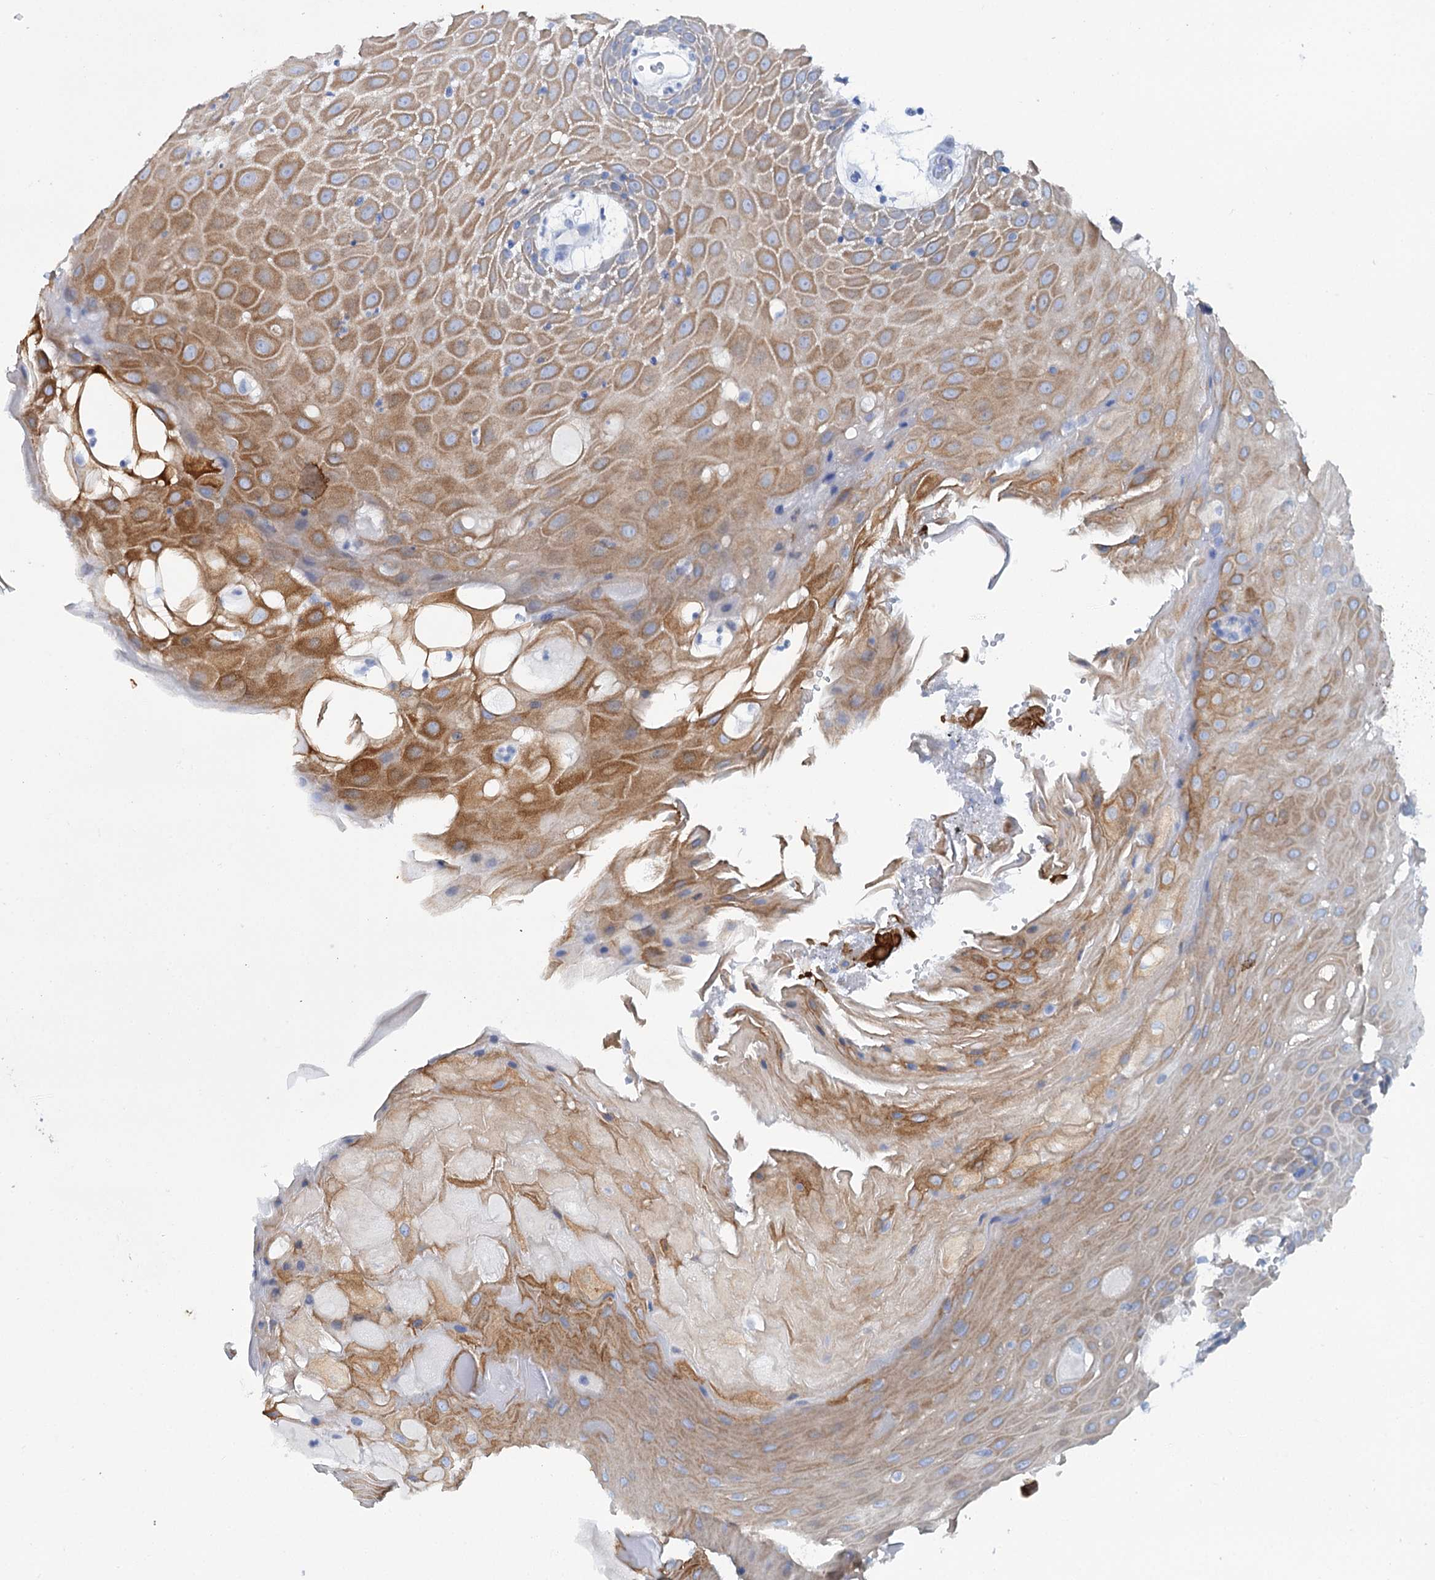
{"staining": {"intensity": "moderate", "quantity": "25%-75%", "location": "cytoplasmic/membranous"}, "tissue": "oral mucosa", "cell_type": "Squamous epithelial cells", "image_type": "normal", "snomed": [{"axis": "morphology", "description": "Normal tissue, NOS"}, {"axis": "topography", "description": "Skeletal muscle"}, {"axis": "topography", "description": "Oral tissue"}, {"axis": "topography", "description": "Salivary gland"}, {"axis": "topography", "description": "Peripheral nerve tissue"}], "caption": "Protein staining of normal oral mucosa exhibits moderate cytoplasmic/membranous staining in about 25%-75% of squamous epithelial cells. The protein of interest is shown in brown color, while the nuclei are stained blue.", "gene": "FAAP20", "patient": {"sex": "male", "age": 54}}